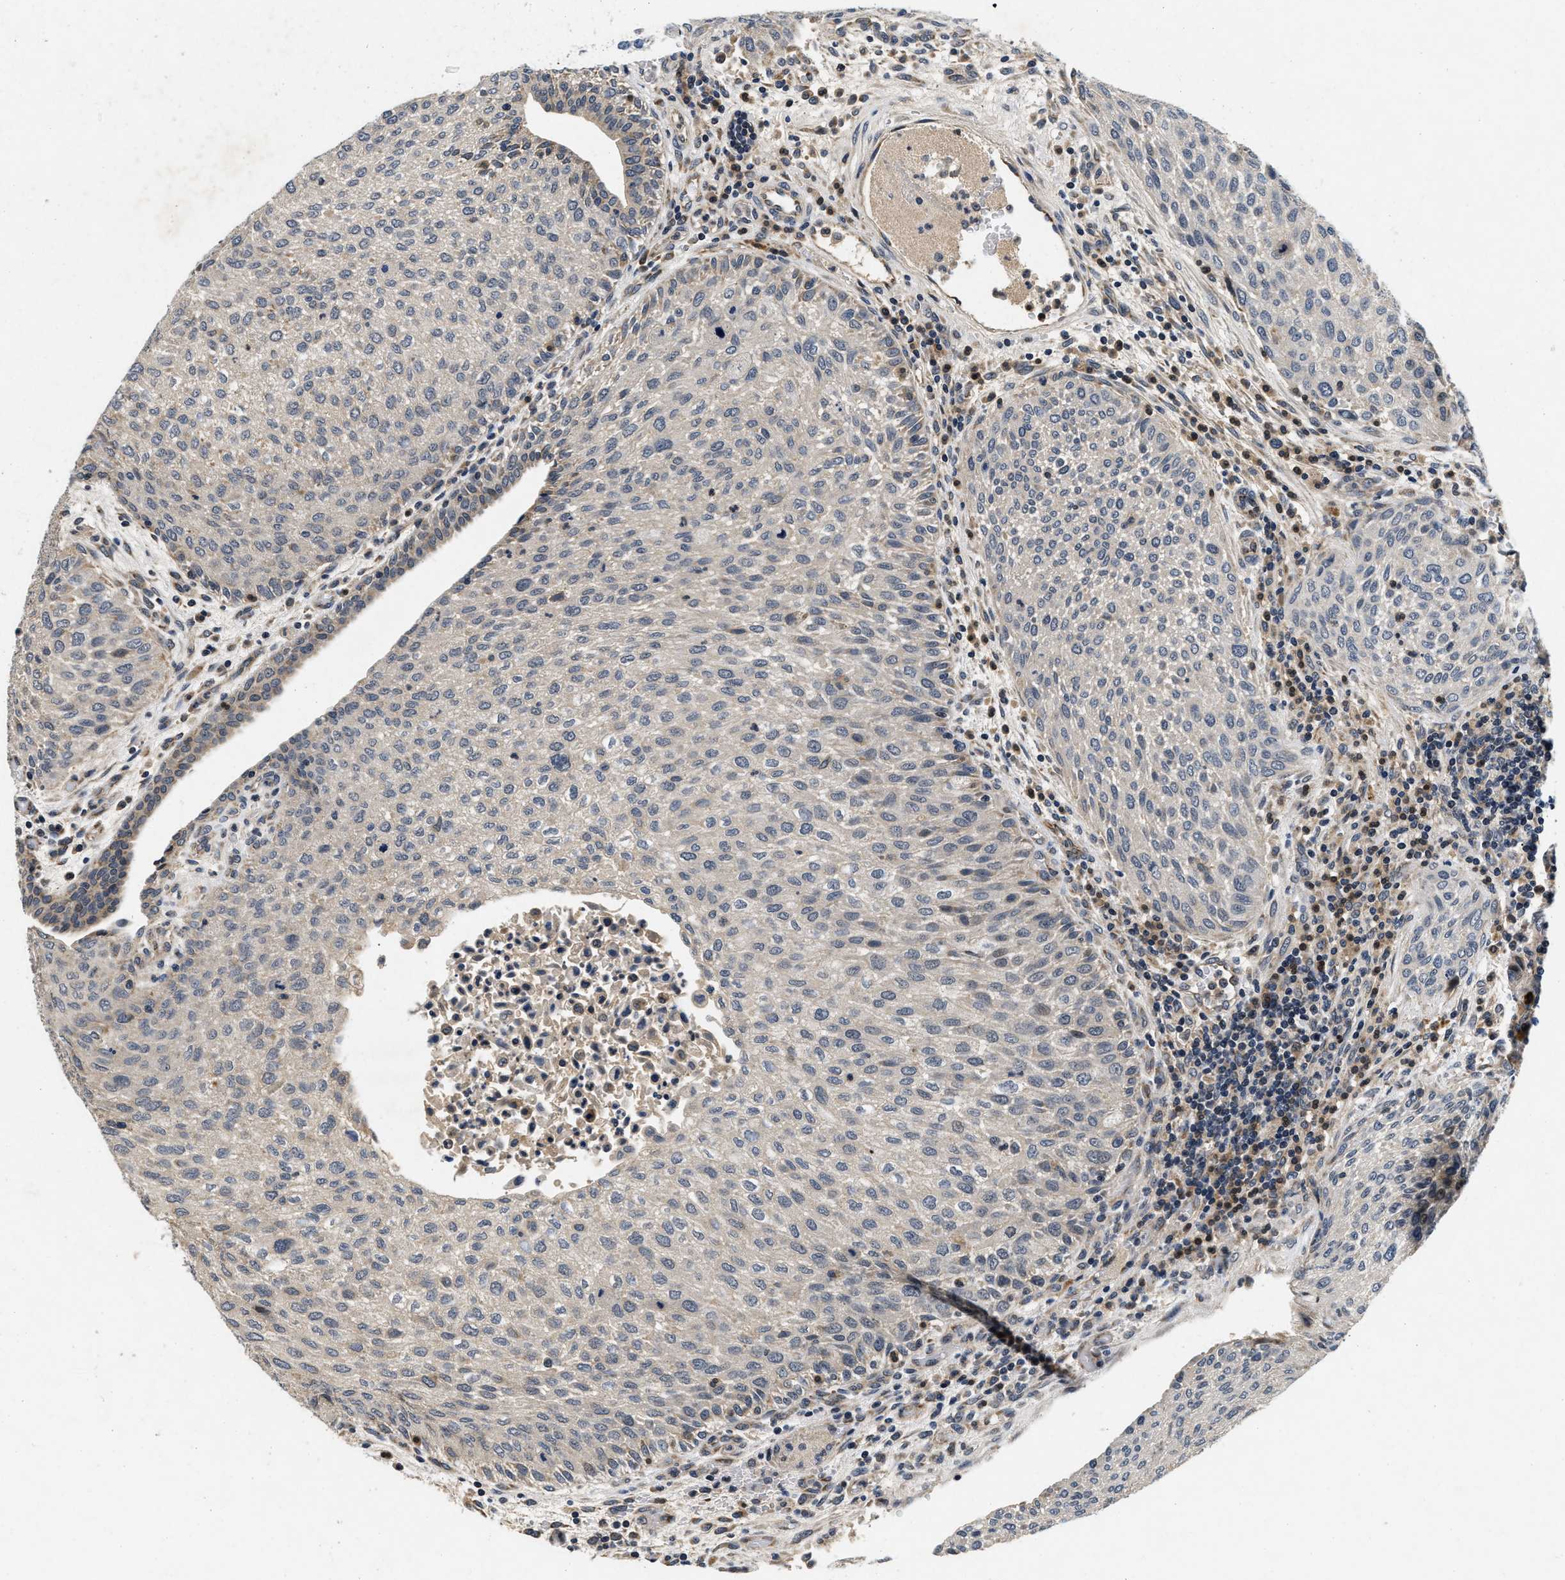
{"staining": {"intensity": "negative", "quantity": "none", "location": "none"}, "tissue": "urothelial cancer", "cell_type": "Tumor cells", "image_type": "cancer", "snomed": [{"axis": "morphology", "description": "Urothelial carcinoma, Low grade"}, {"axis": "morphology", "description": "Urothelial carcinoma, High grade"}, {"axis": "topography", "description": "Urinary bladder"}], "caption": "Micrograph shows no protein expression in tumor cells of high-grade urothelial carcinoma tissue.", "gene": "PDP1", "patient": {"sex": "male", "age": 35}}